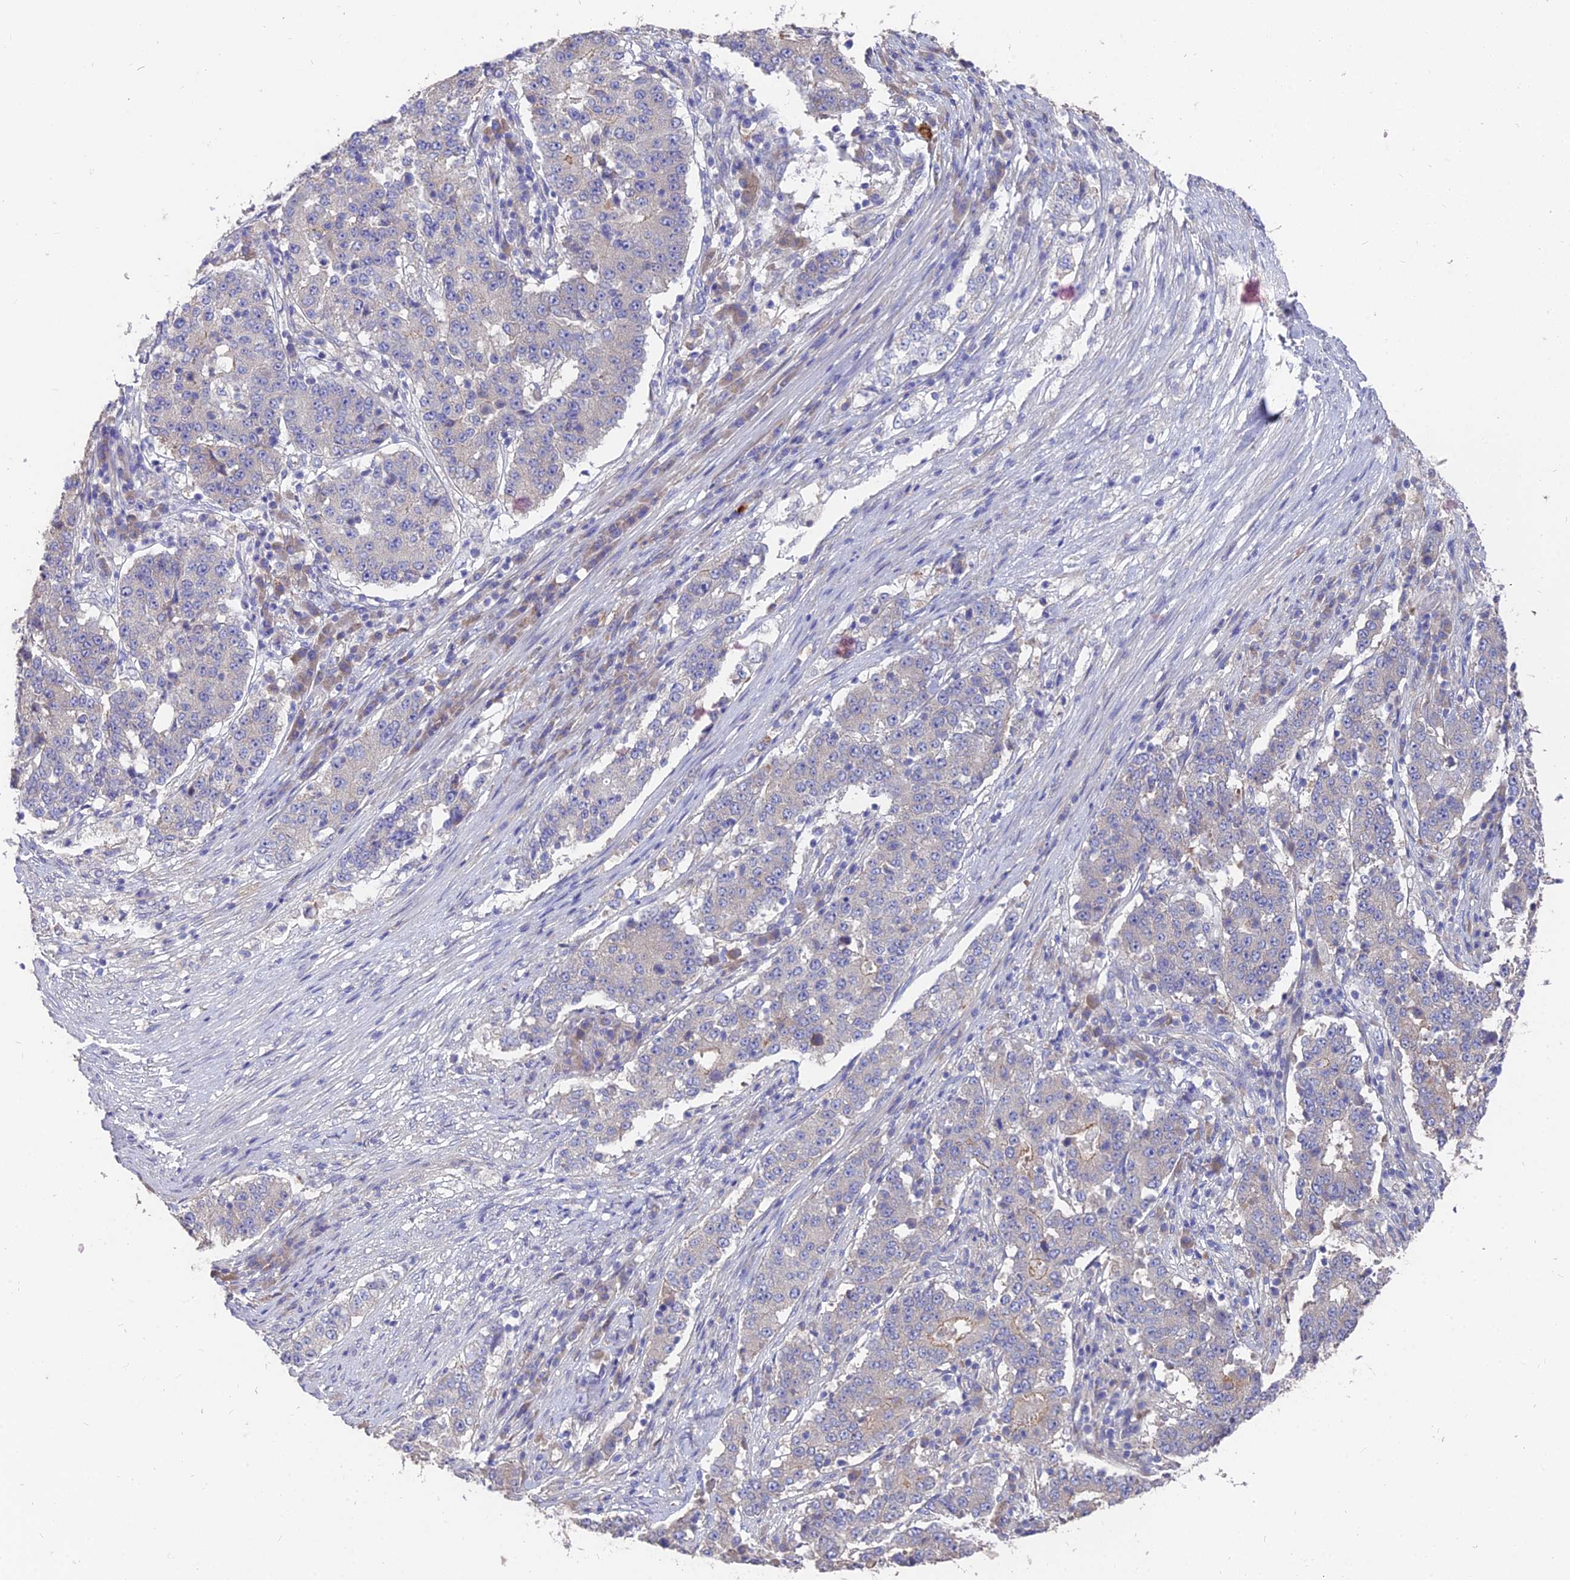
{"staining": {"intensity": "negative", "quantity": "none", "location": "none"}, "tissue": "stomach cancer", "cell_type": "Tumor cells", "image_type": "cancer", "snomed": [{"axis": "morphology", "description": "Adenocarcinoma, NOS"}, {"axis": "topography", "description": "Stomach"}], "caption": "Tumor cells are negative for brown protein staining in stomach adenocarcinoma.", "gene": "FAM168B", "patient": {"sex": "male", "age": 59}}